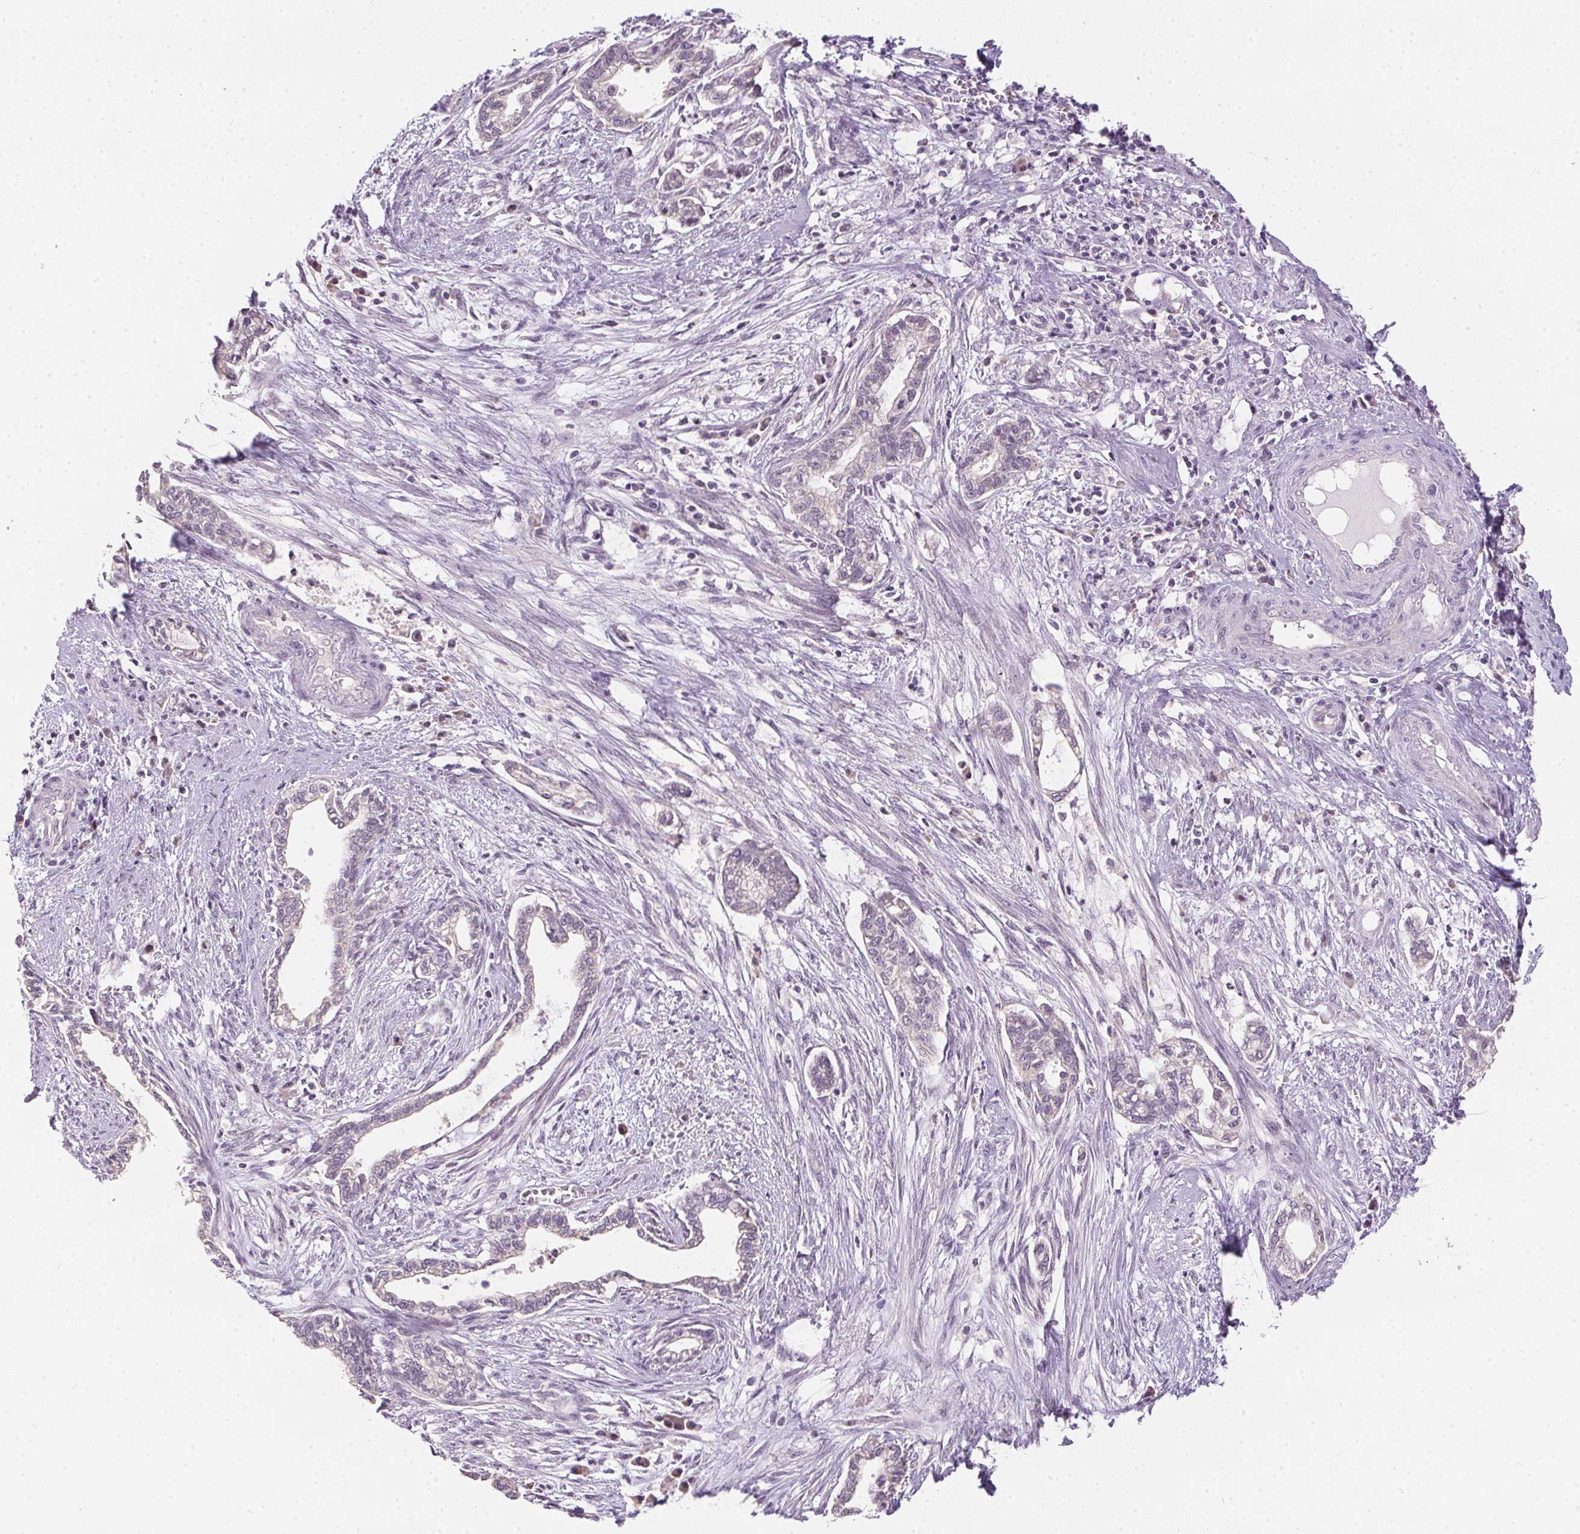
{"staining": {"intensity": "negative", "quantity": "none", "location": "none"}, "tissue": "cervical cancer", "cell_type": "Tumor cells", "image_type": "cancer", "snomed": [{"axis": "morphology", "description": "Adenocarcinoma, NOS"}, {"axis": "topography", "description": "Cervix"}], "caption": "The histopathology image shows no staining of tumor cells in cervical cancer (adenocarcinoma). The staining is performed using DAB (3,3'-diaminobenzidine) brown chromogen with nuclei counter-stained in using hematoxylin.", "gene": "SPACA9", "patient": {"sex": "female", "age": 62}}